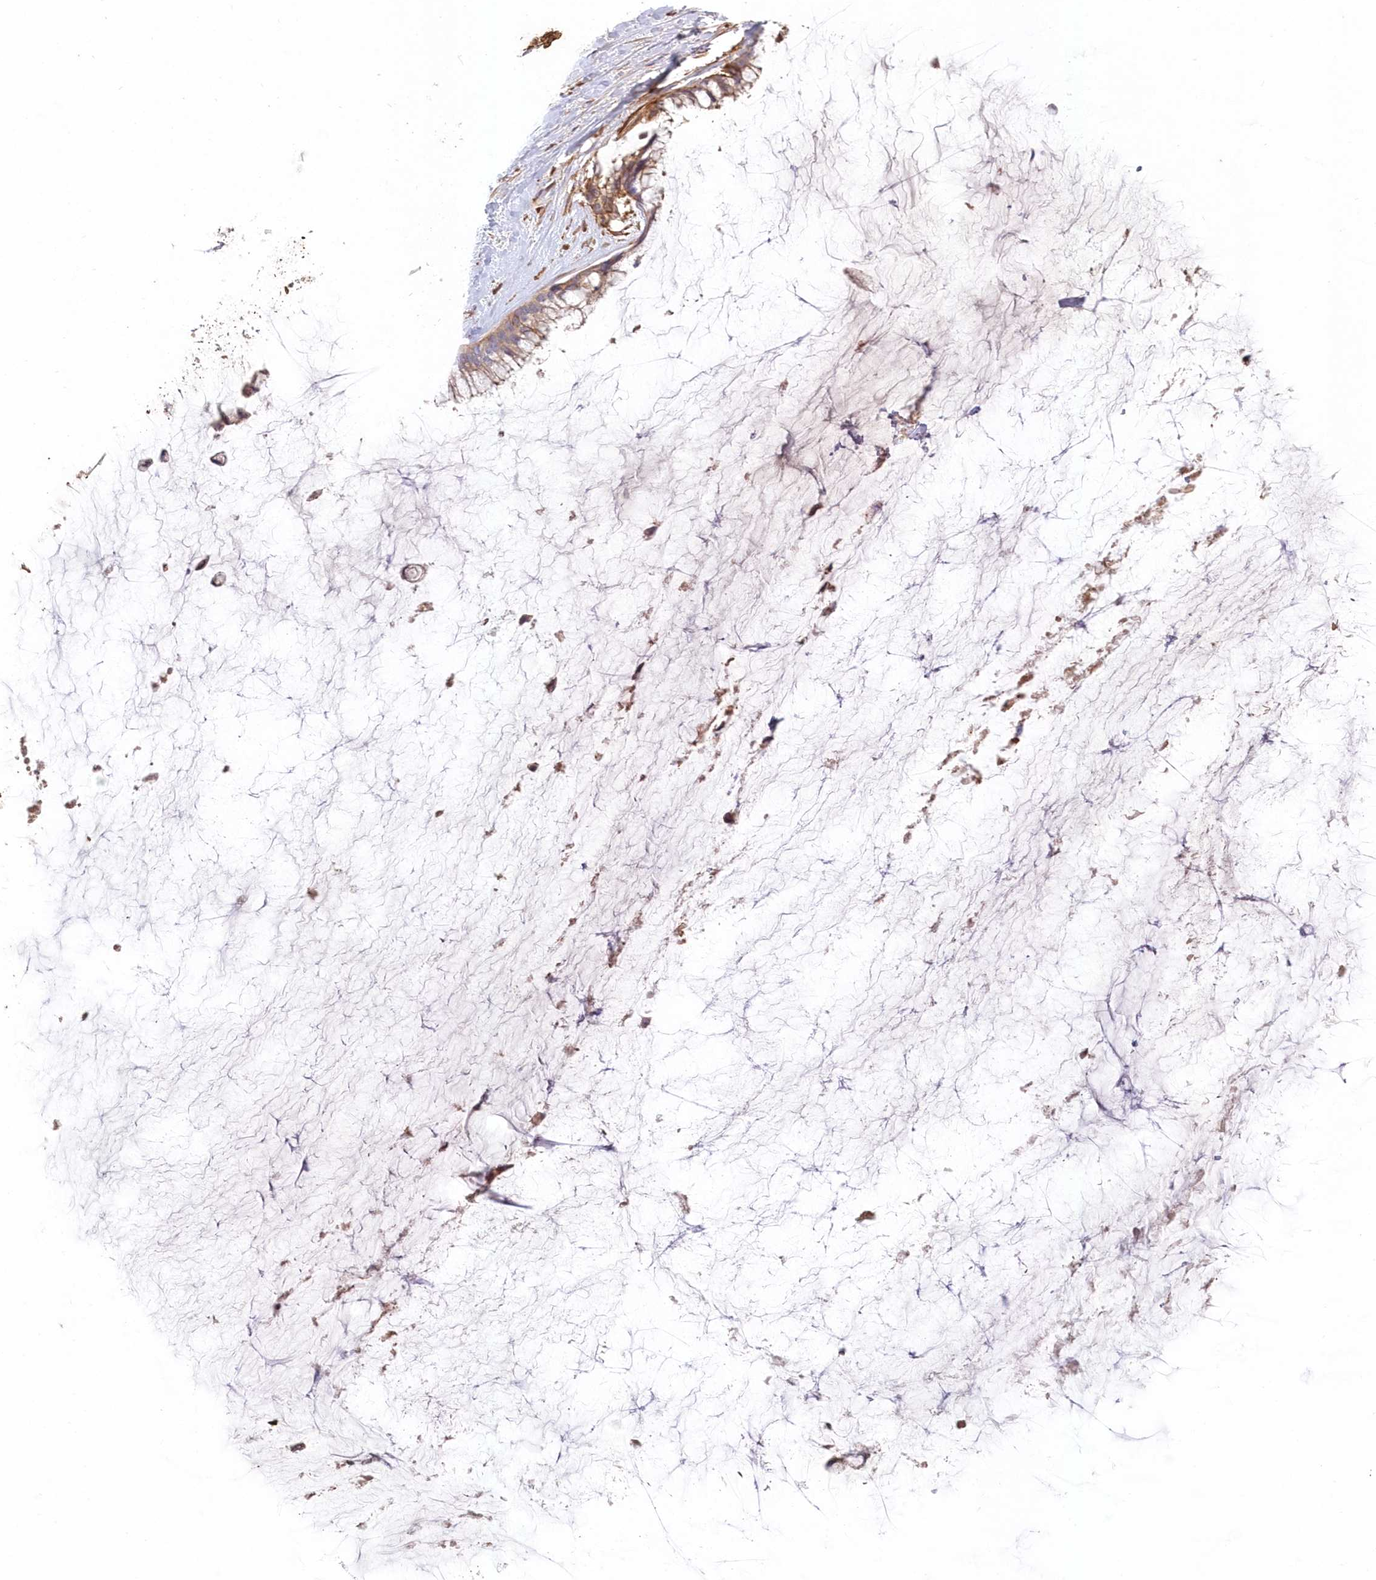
{"staining": {"intensity": "moderate", "quantity": "<25%", "location": "cytoplasmic/membranous"}, "tissue": "ovarian cancer", "cell_type": "Tumor cells", "image_type": "cancer", "snomed": [{"axis": "morphology", "description": "Cystadenocarcinoma, mucinous, NOS"}, {"axis": "topography", "description": "Ovary"}], "caption": "Ovarian mucinous cystadenocarcinoma stained with a protein marker exhibits moderate staining in tumor cells.", "gene": "SERINC1", "patient": {"sex": "female", "age": 39}}